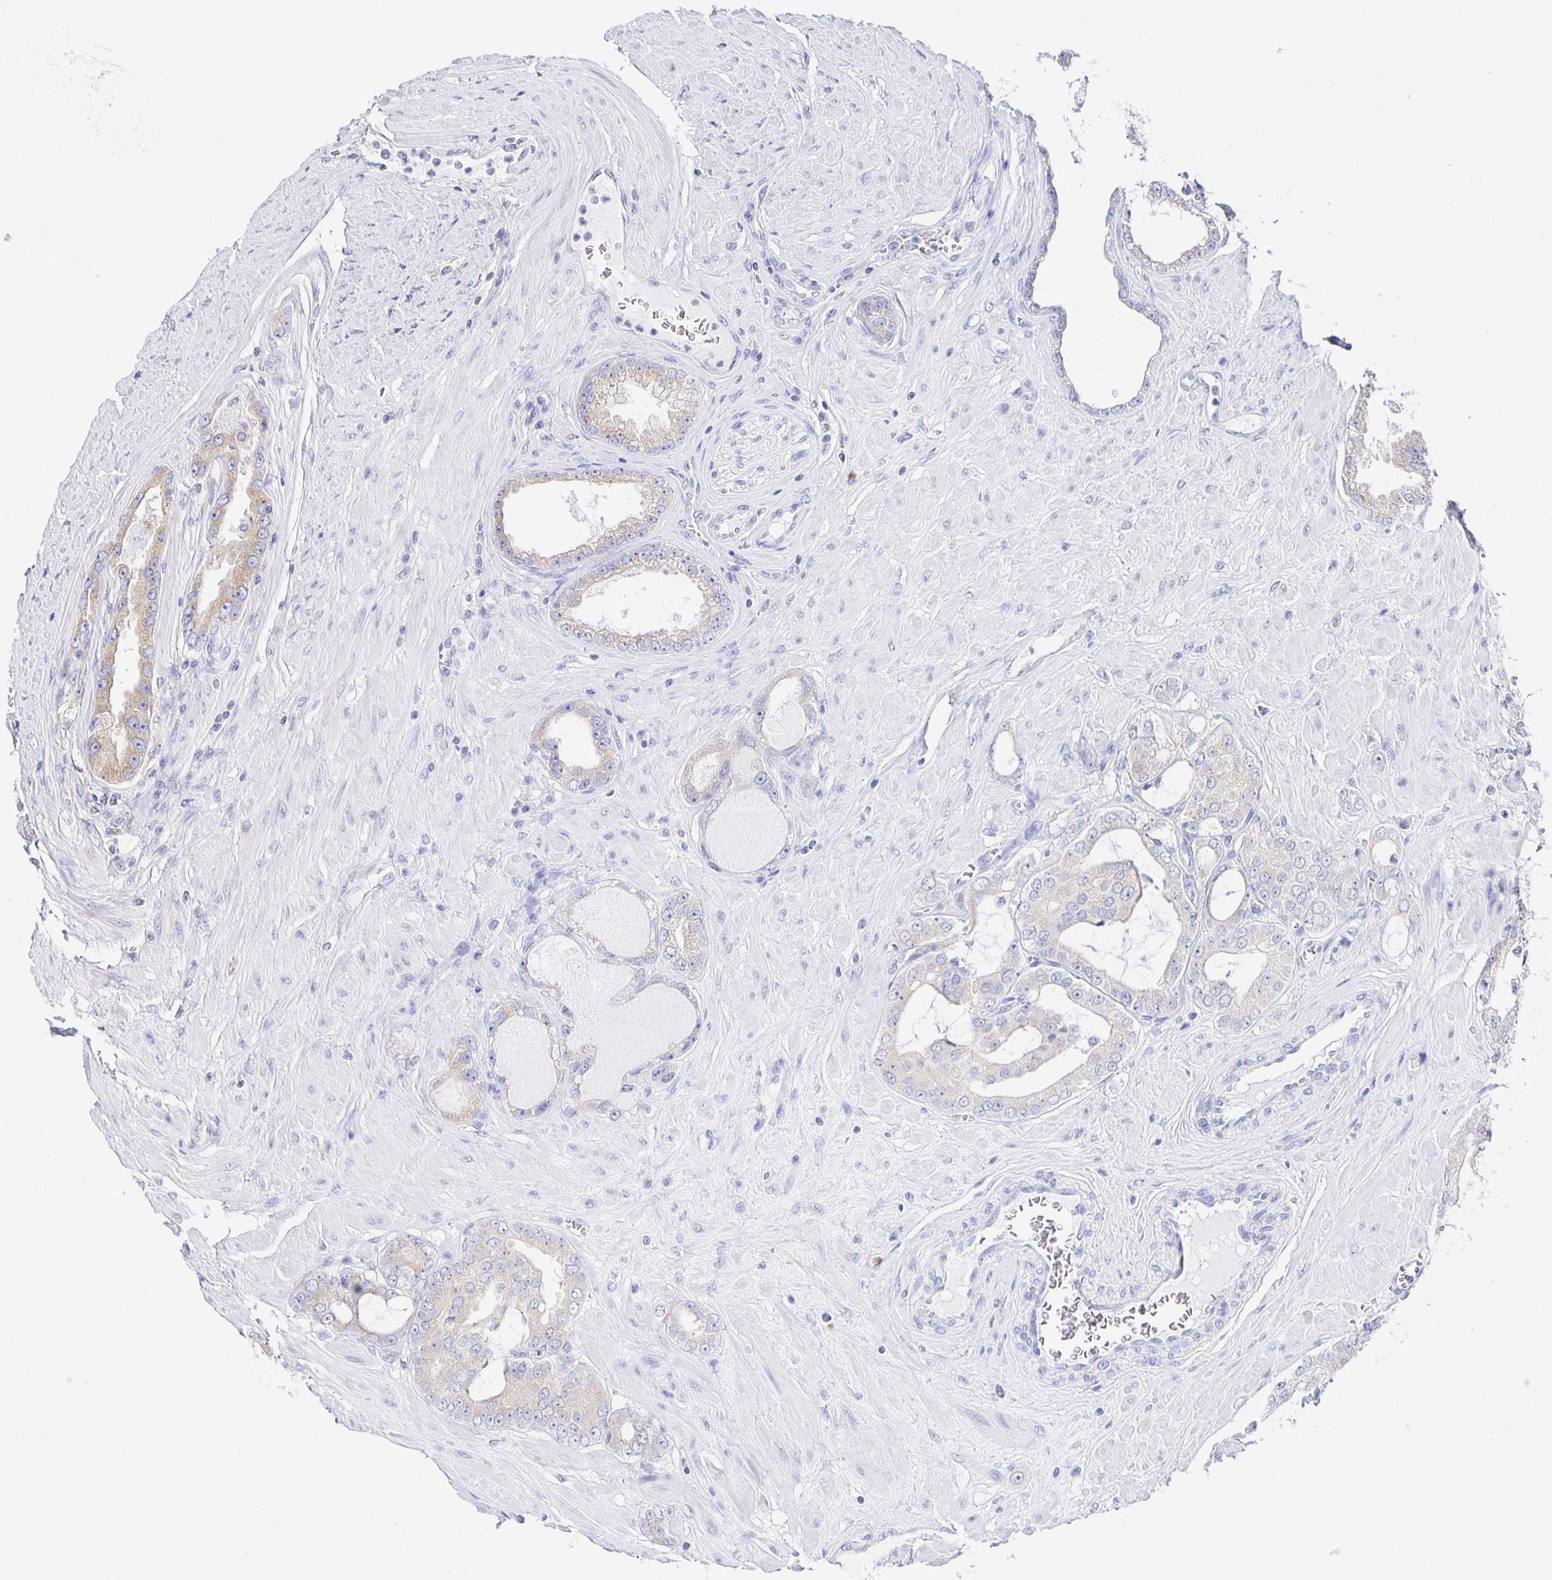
{"staining": {"intensity": "moderate", "quantity": "25%-75%", "location": "cytoplasmic/membranous"}, "tissue": "prostate cancer", "cell_type": "Tumor cells", "image_type": "cancer", "snomed": [{"axis": "morphology", "description": "Adenocarcinoma, High grade"}, {"axis": "topography", "description": "Prostate"}], "caption": "The immunohistochemical stain labels moderate cytoplasmic/membranous positivity in tumor cells of prostate adenocarcinoma (high-grade) tissue. (DAB (3,3'-diaminobenzidine) IHC with brightfield microscopy, high magnification).", "gene": "USO1", "patient": {"sex": "male", "age": 66}}